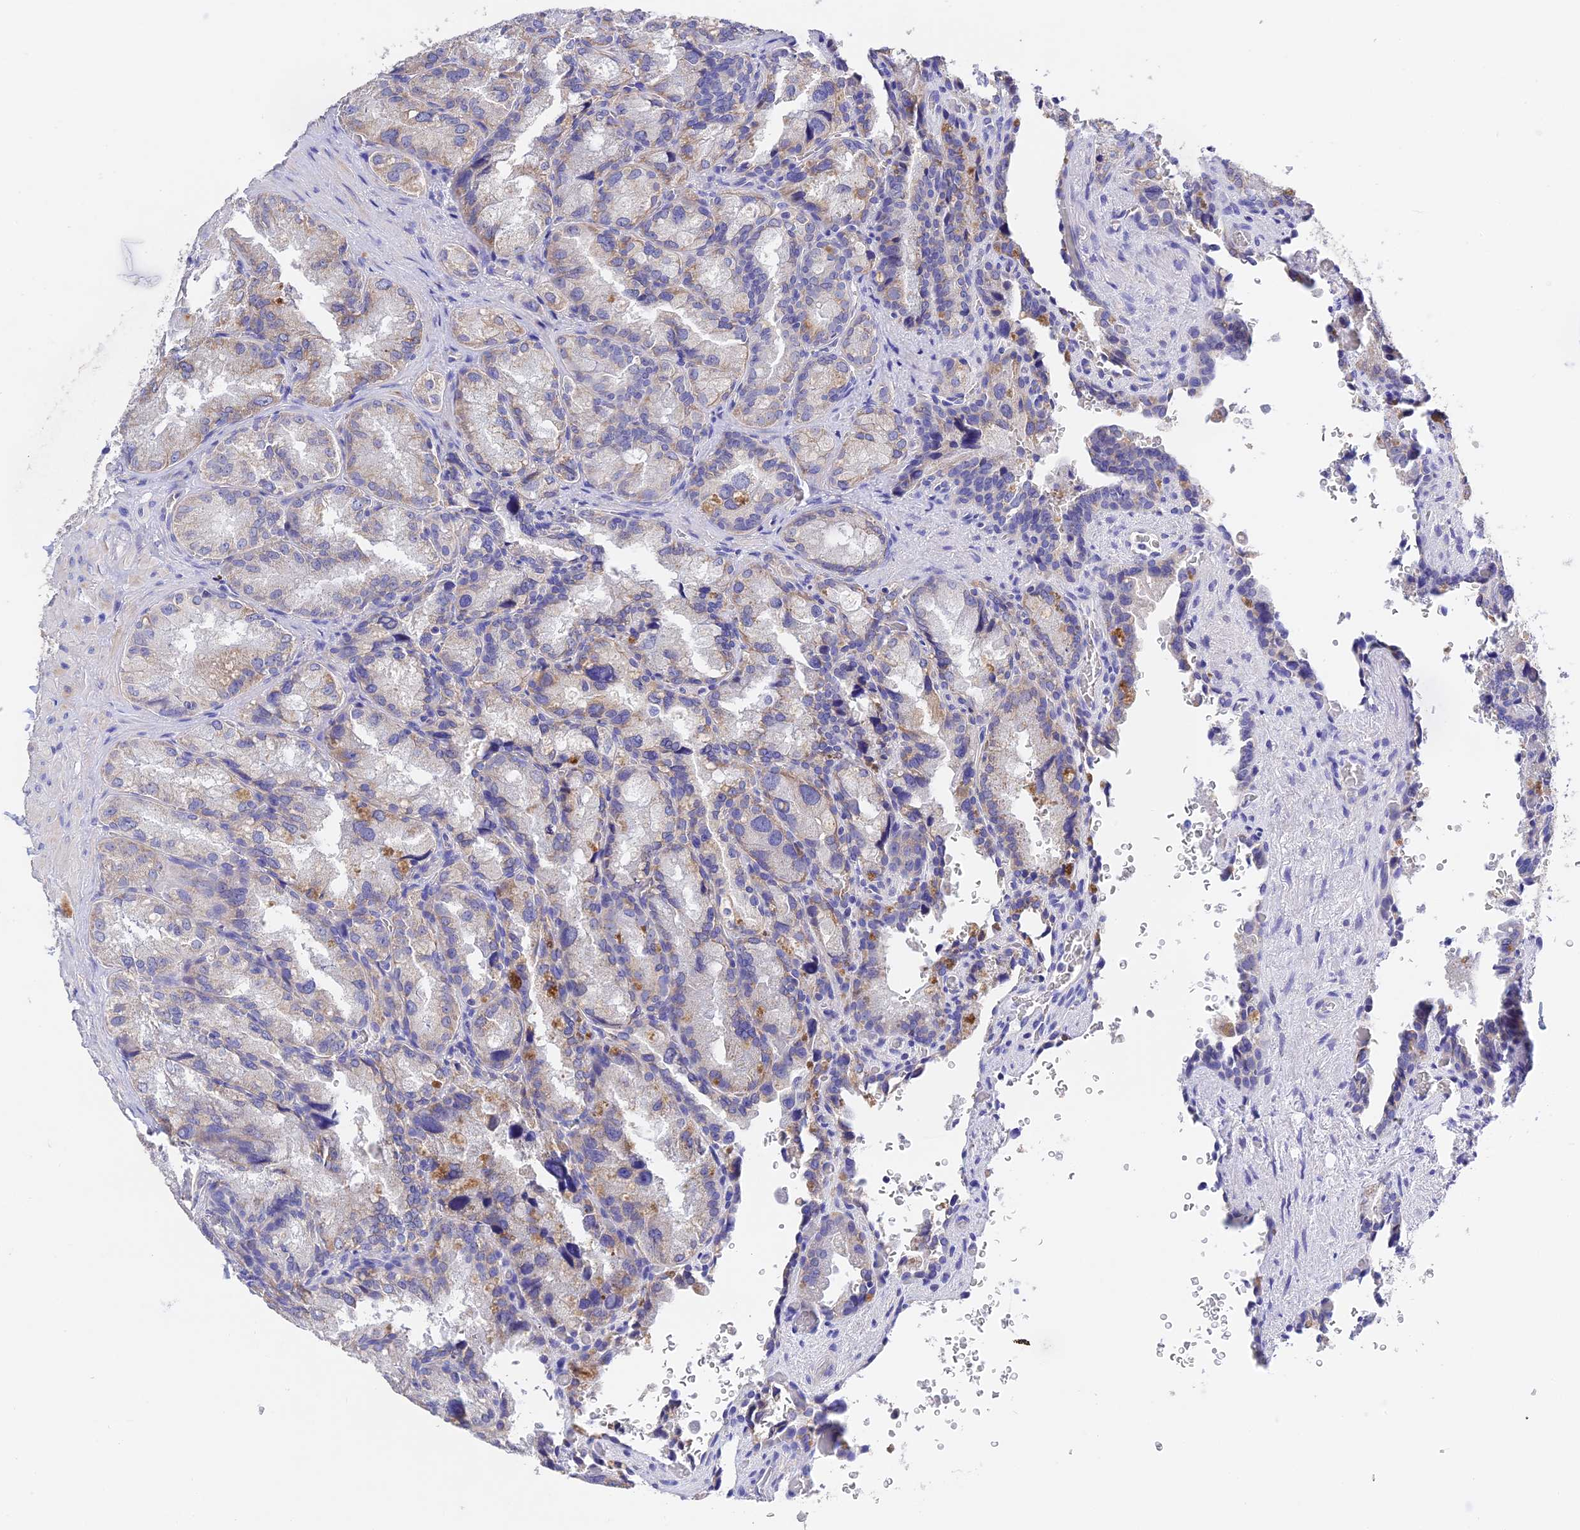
{"staining": {"intensity": "moderate", "quantity": "<25%", "location": "cytoplasmic/membranous"}, "tissue": "seminal vesicle", "cell_type": "Glandular cells", "image_type": "normal", "snomed": [{"axis": "morphology", "description": "Normal tissue, NOS"}, {"axis": "topography", "description": "Seminal veicle"}], "caption": "A brown stain labels moderate cytoplasmic/membranous staining of a protein in glandular cells of unremarkable seminal vesicle. (DAB (3,3'-diaminobenzidine) = brown stain, brightfield microscopy at high magnification).", "gene": "MS4A5", "patient": {"sex": "male", "age": 62}}